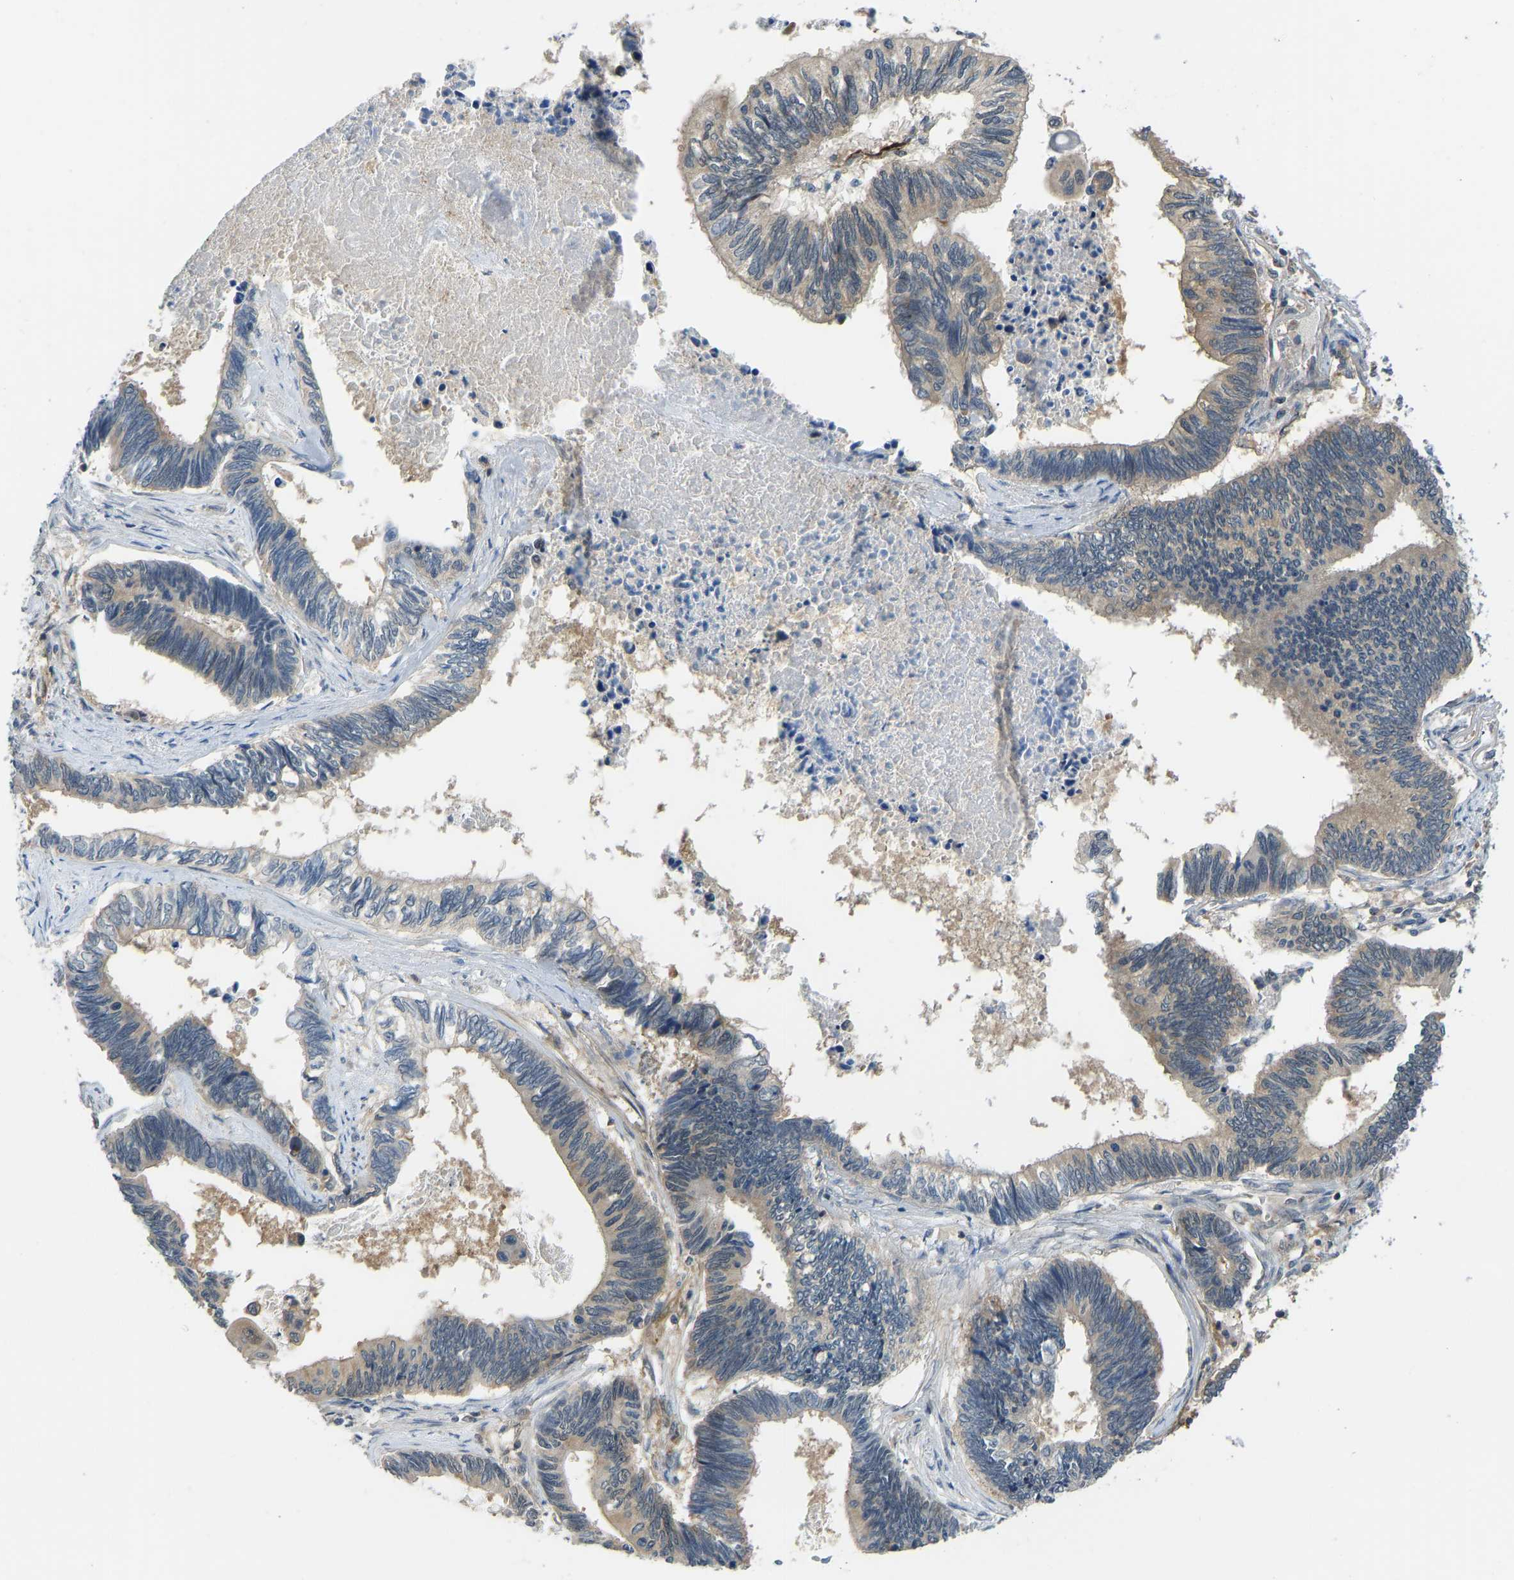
{"staining": {"intensity": "weak", "quantity": "25%-75%", "location": "cytoplasmic/membranous"}, "tissue": "pancreatic cancer", "cell_type": "Tumor cells", "image_type": "cancer", "snomed": [{"axis": "morphology", "description": "Adenocarcinoma, NOS"}, {"axis": "topography", "description": "Pancreas"}], "caption": "The immunohistochemical stain shows weak cytoplasmic/membranous positivity in tumor cells of pancreatic adenocarcinoma tissue. Using DAB (3,3'-diaminobenzidine) (brown) and hematoxylin (blue) stains, captured at high magnification using brightfield microscopy.", "gene": "CCT8", "patient": {"sex": "female", "age": 70}}